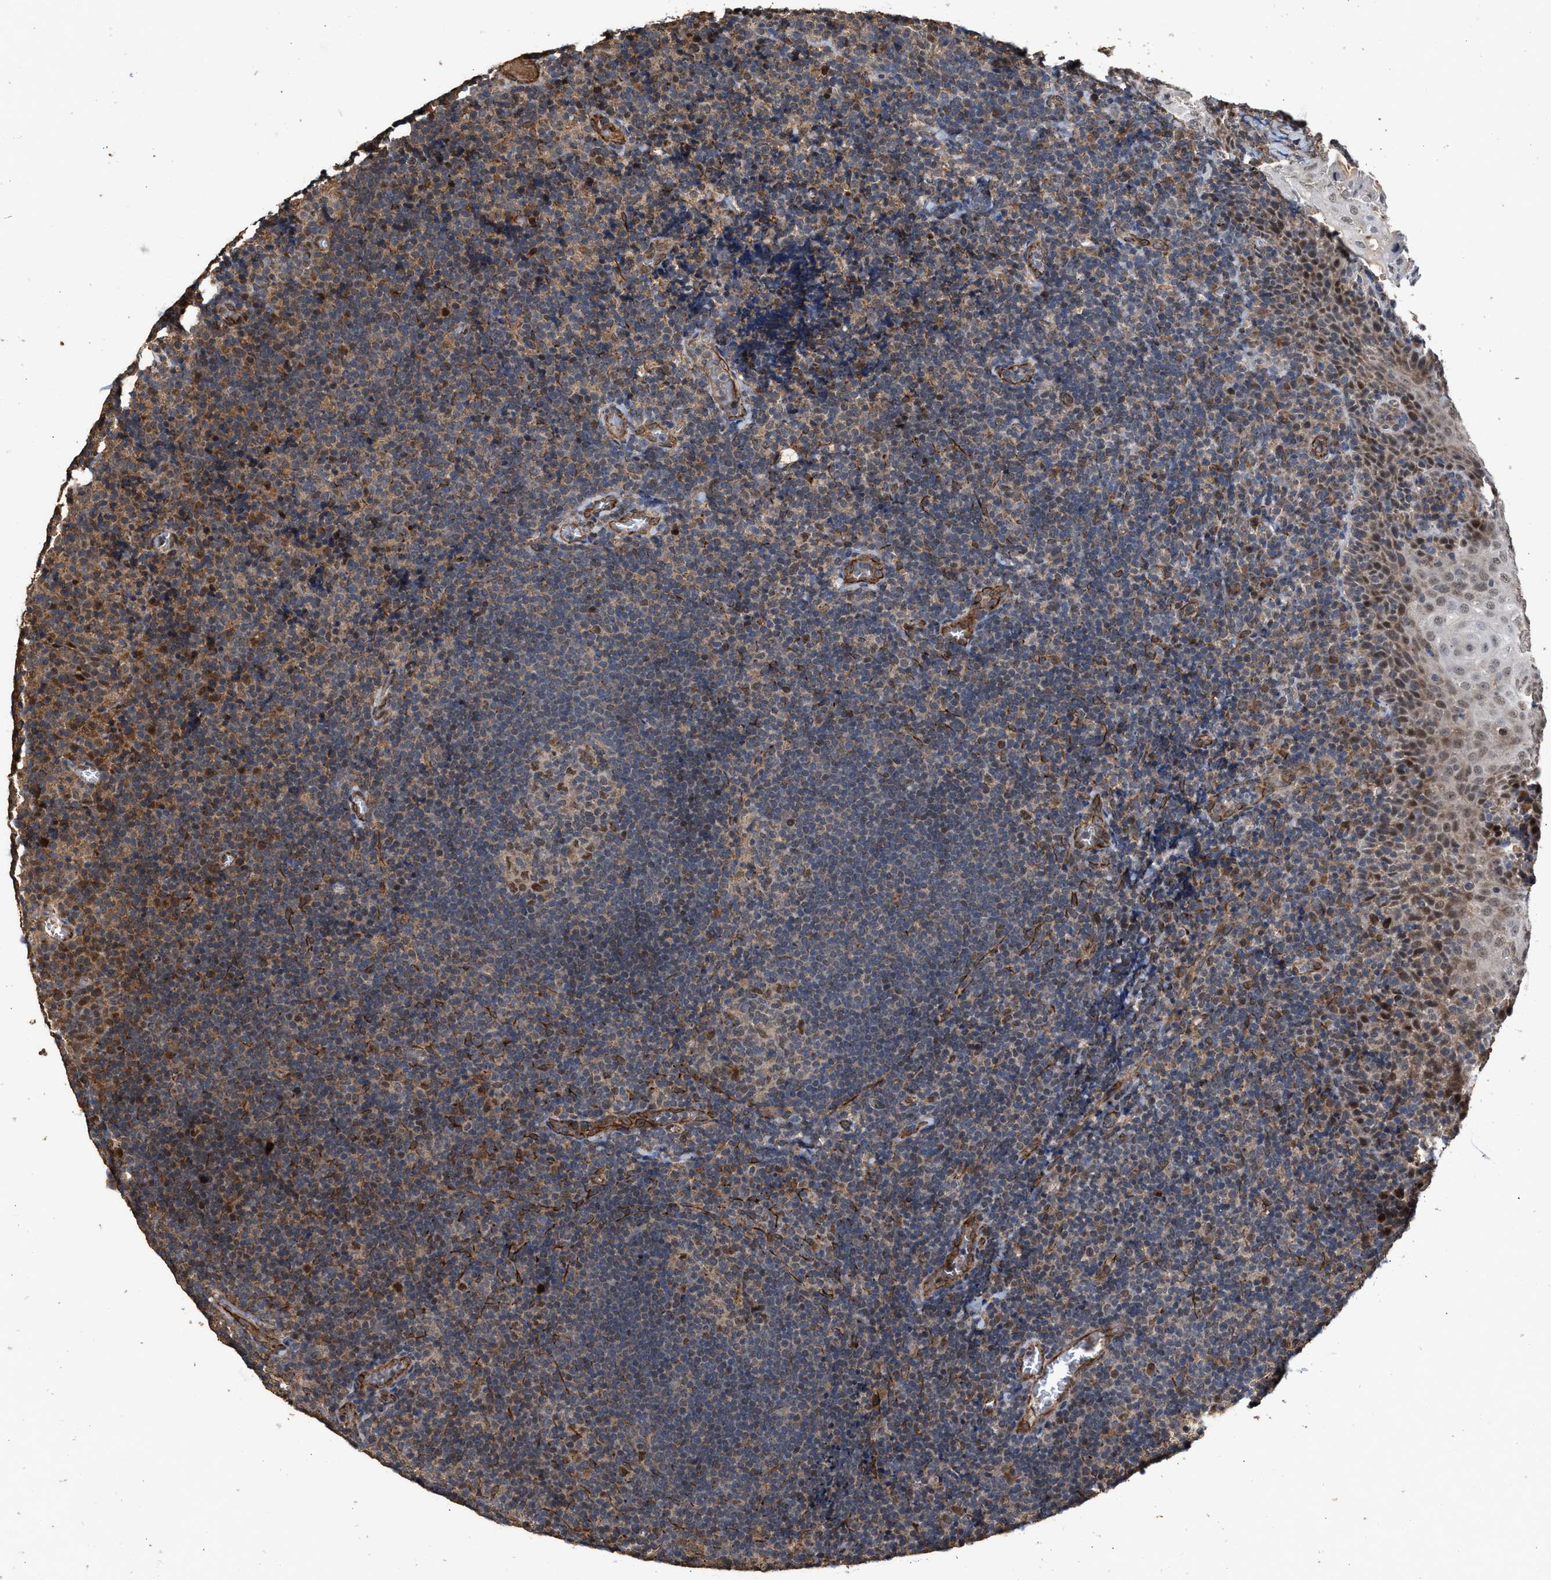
{"staining": {"intensity": "moderate", "quantity": "25%-75%", "location": "cytoplasmic/membranous,nuclear"}, "tissue": "tonsil", "cell_type": "Germinal center cells", "image_type": "normal", "snomed": [{"axis": "morphology", "description": "Normal tissue, NOS"}, {"axis": "topography", "description": "Tonsil"}], "caption": "Immunohistochemical staining of benign human tonsil displays medium levels of moderate cytoplasmic/membranous,nuclear staining in approximately 25%-75% of germinal center cells. The staining was performed using DAB, with brown indicating positive protein expression. Nuclei are stained blue with hematoxylin.", "gene": "ZNHIT6", "patient": {"sex": "male", "age": 37}}